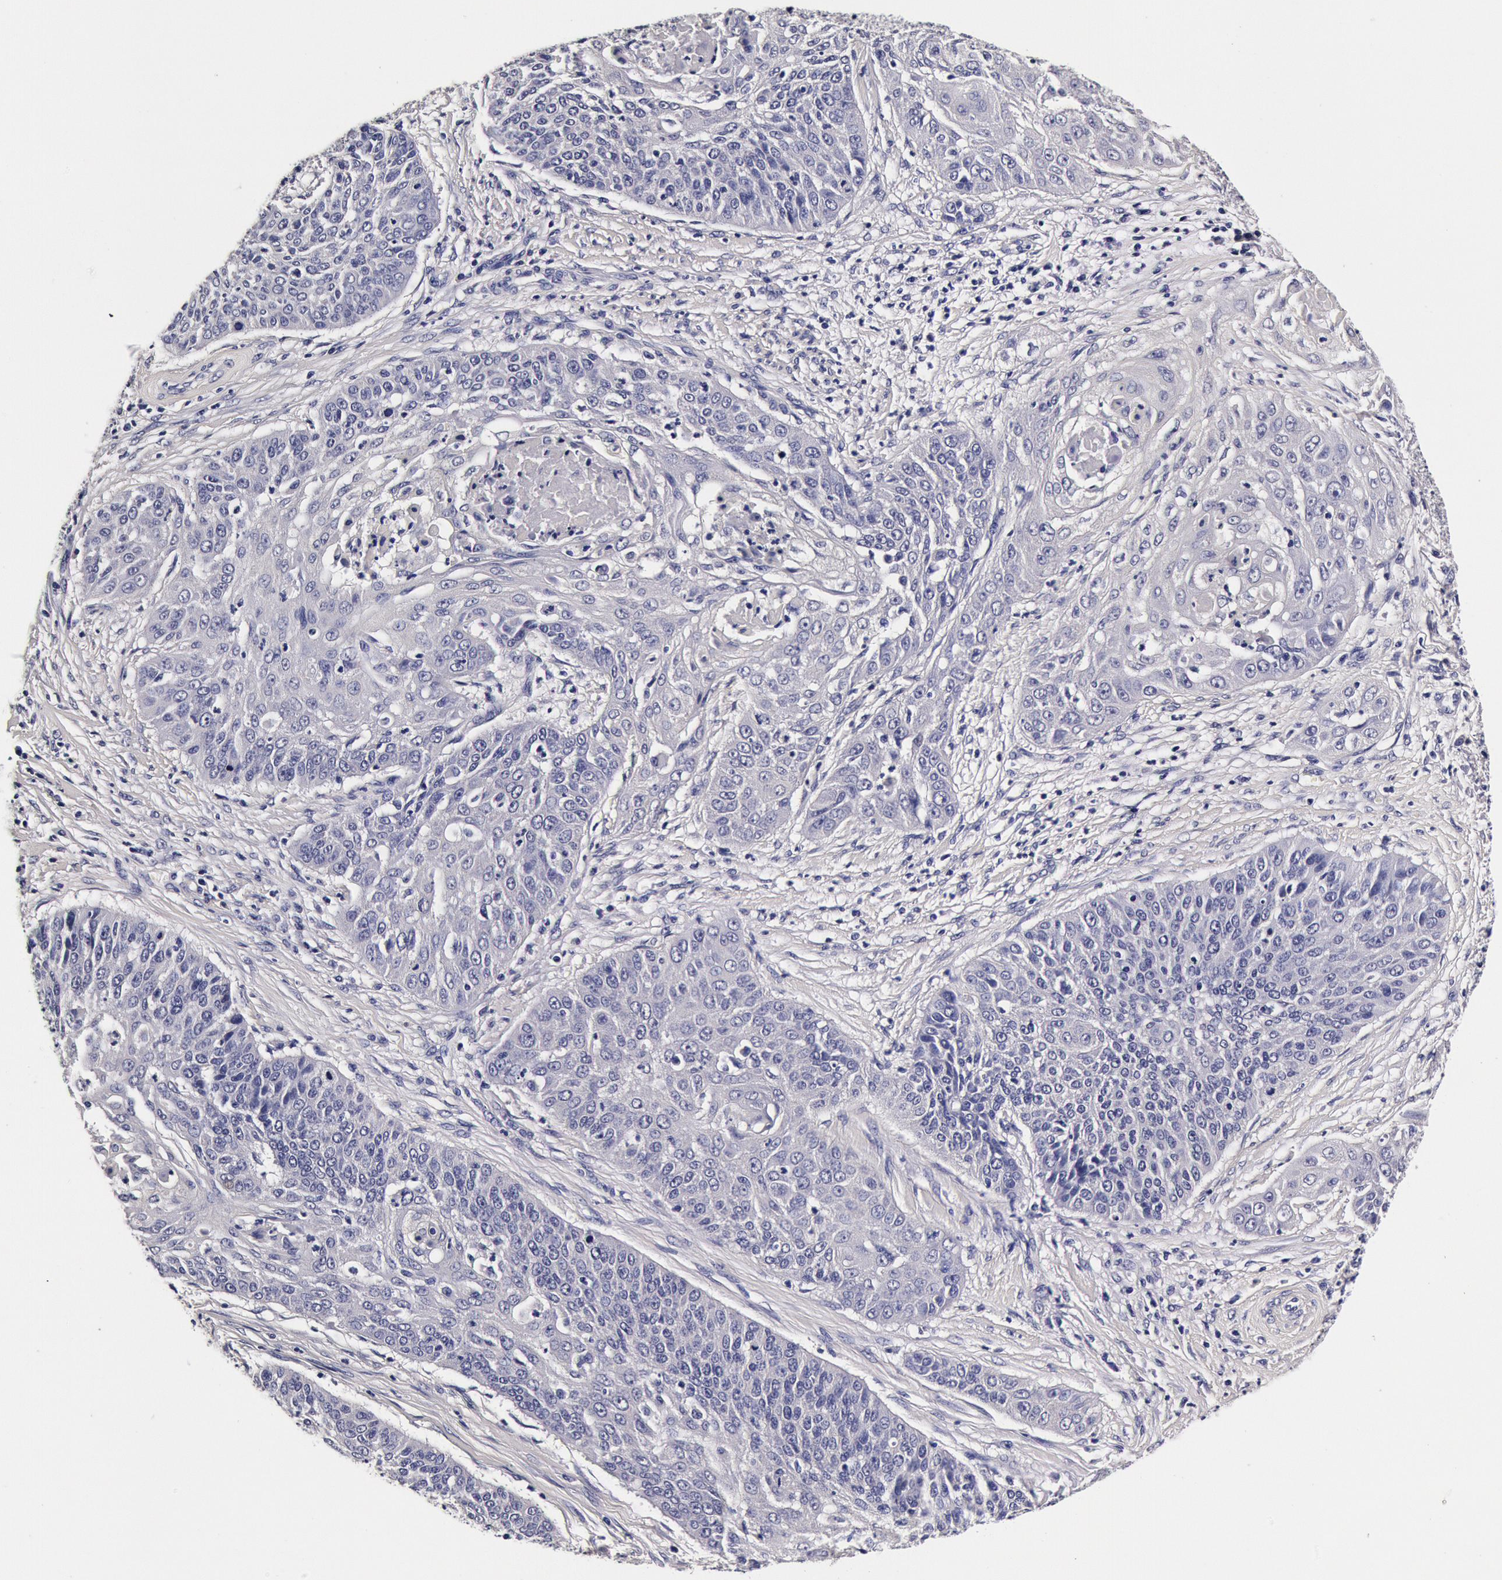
{"staining": {"intensity": "negative", "quantity": "none", "location": "none"}, "tissue": "cervical cancer", "cell_type": "Tumor cells", "image_type": "cancer", "snomed": [{"axis": "morphology", "description": "Squamous cell carcinoma, NOS"}, {"axis": "topography", "description": "Cervix"}], "caption": "The photomicrograph exhibits no significant expression in tumor cells of cervical cancer (squamous cell carcinoma). (Immunohistochemistry (ihc), brightfield microscopy, high magnification).", "gene": "CCDC22", "patient": {"sex": "female", "age": 64}}